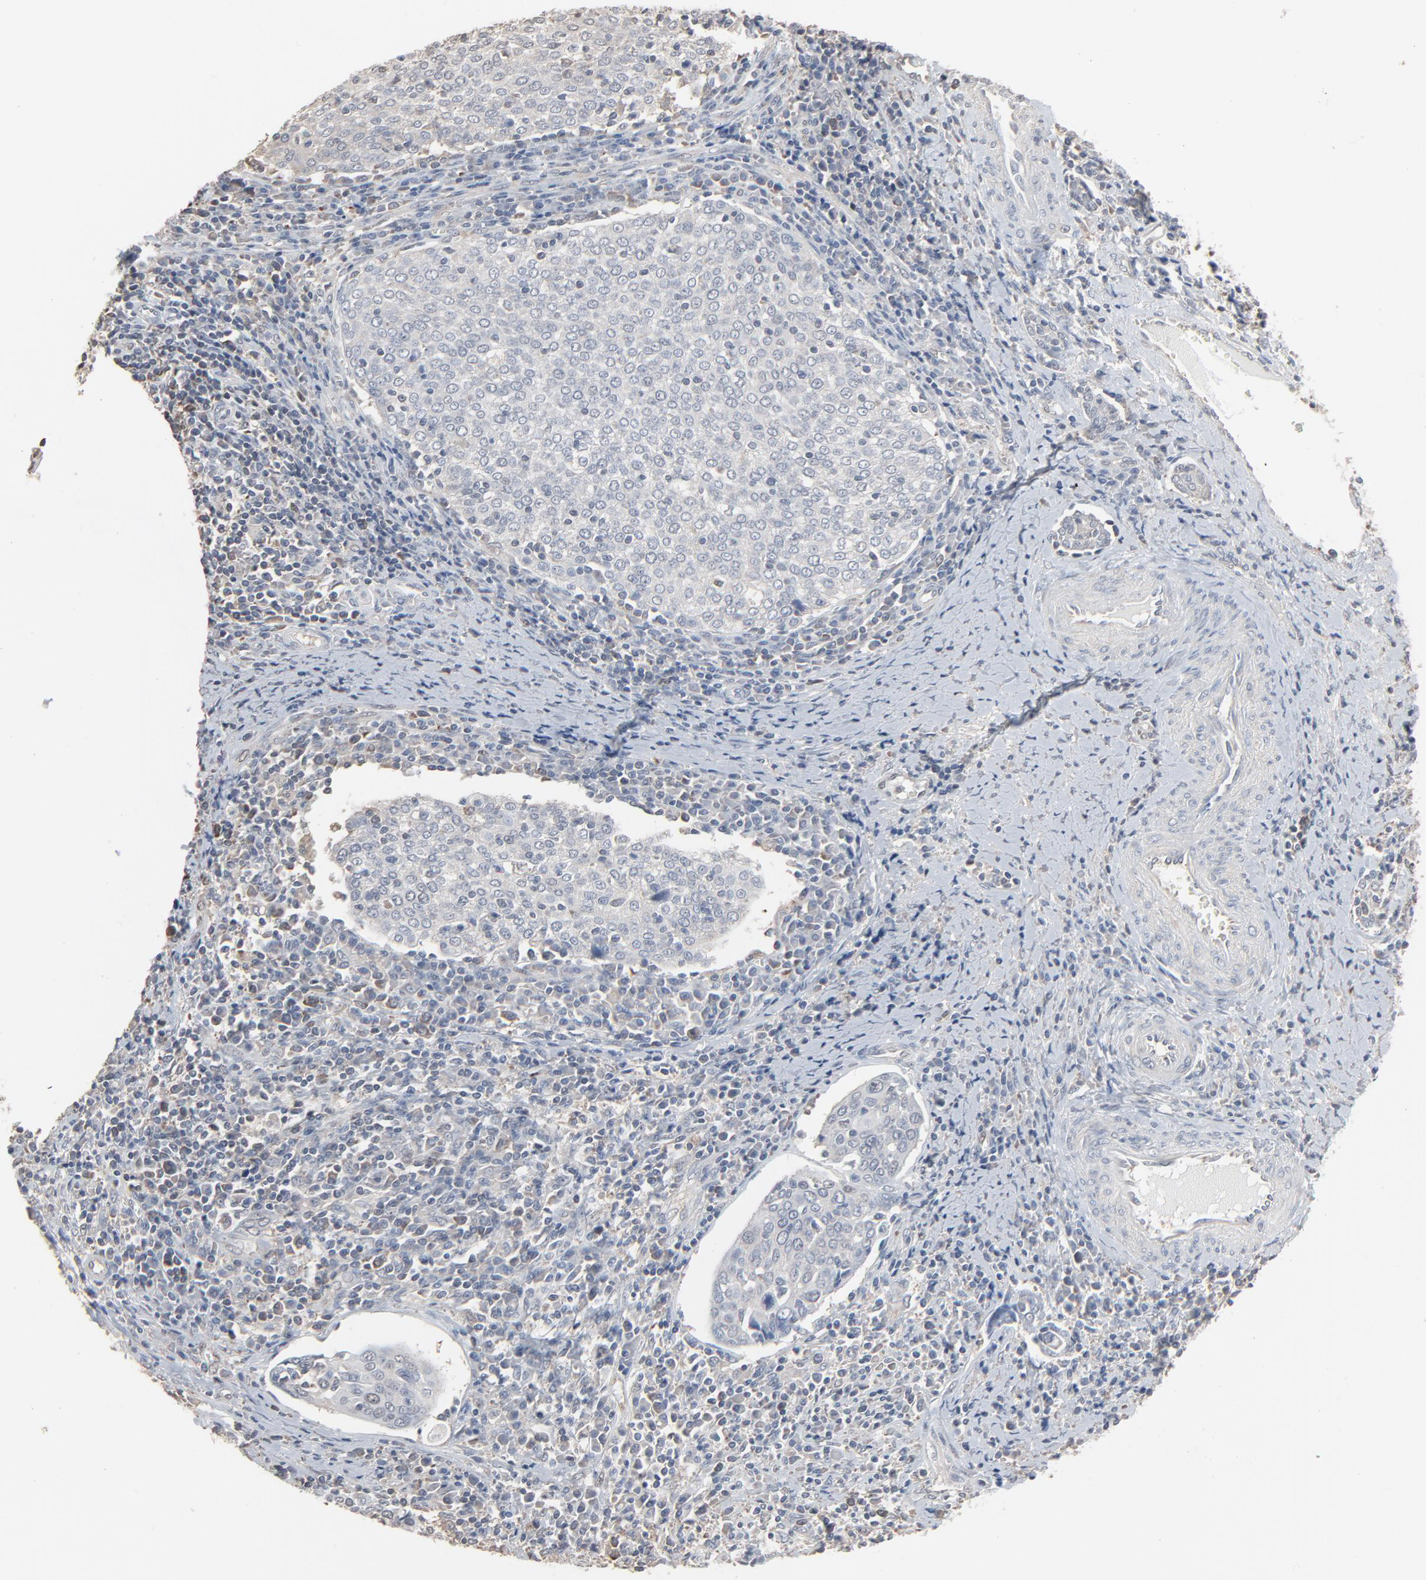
{"staining": {"intensity": "negative", "quantity": "none", "location": "none"}, "tissue": "cervical cancer", "cell_type": "Tumor cells", "image_type": "cancer", "snomed": [{"axis": "morphology", "description": "Squamous cell carcinoma, NOS"}, {"axis": "topography", "description": "Cervix"}], "caption": "DAB (3,3'-diaminobenzidine) immunohistochemical staining of cervical squamous cell carcinoma demonstrates no significant expression in tumor cells.", "gene": "CCT5", "patient": {"sex": "female", "age": 40}}